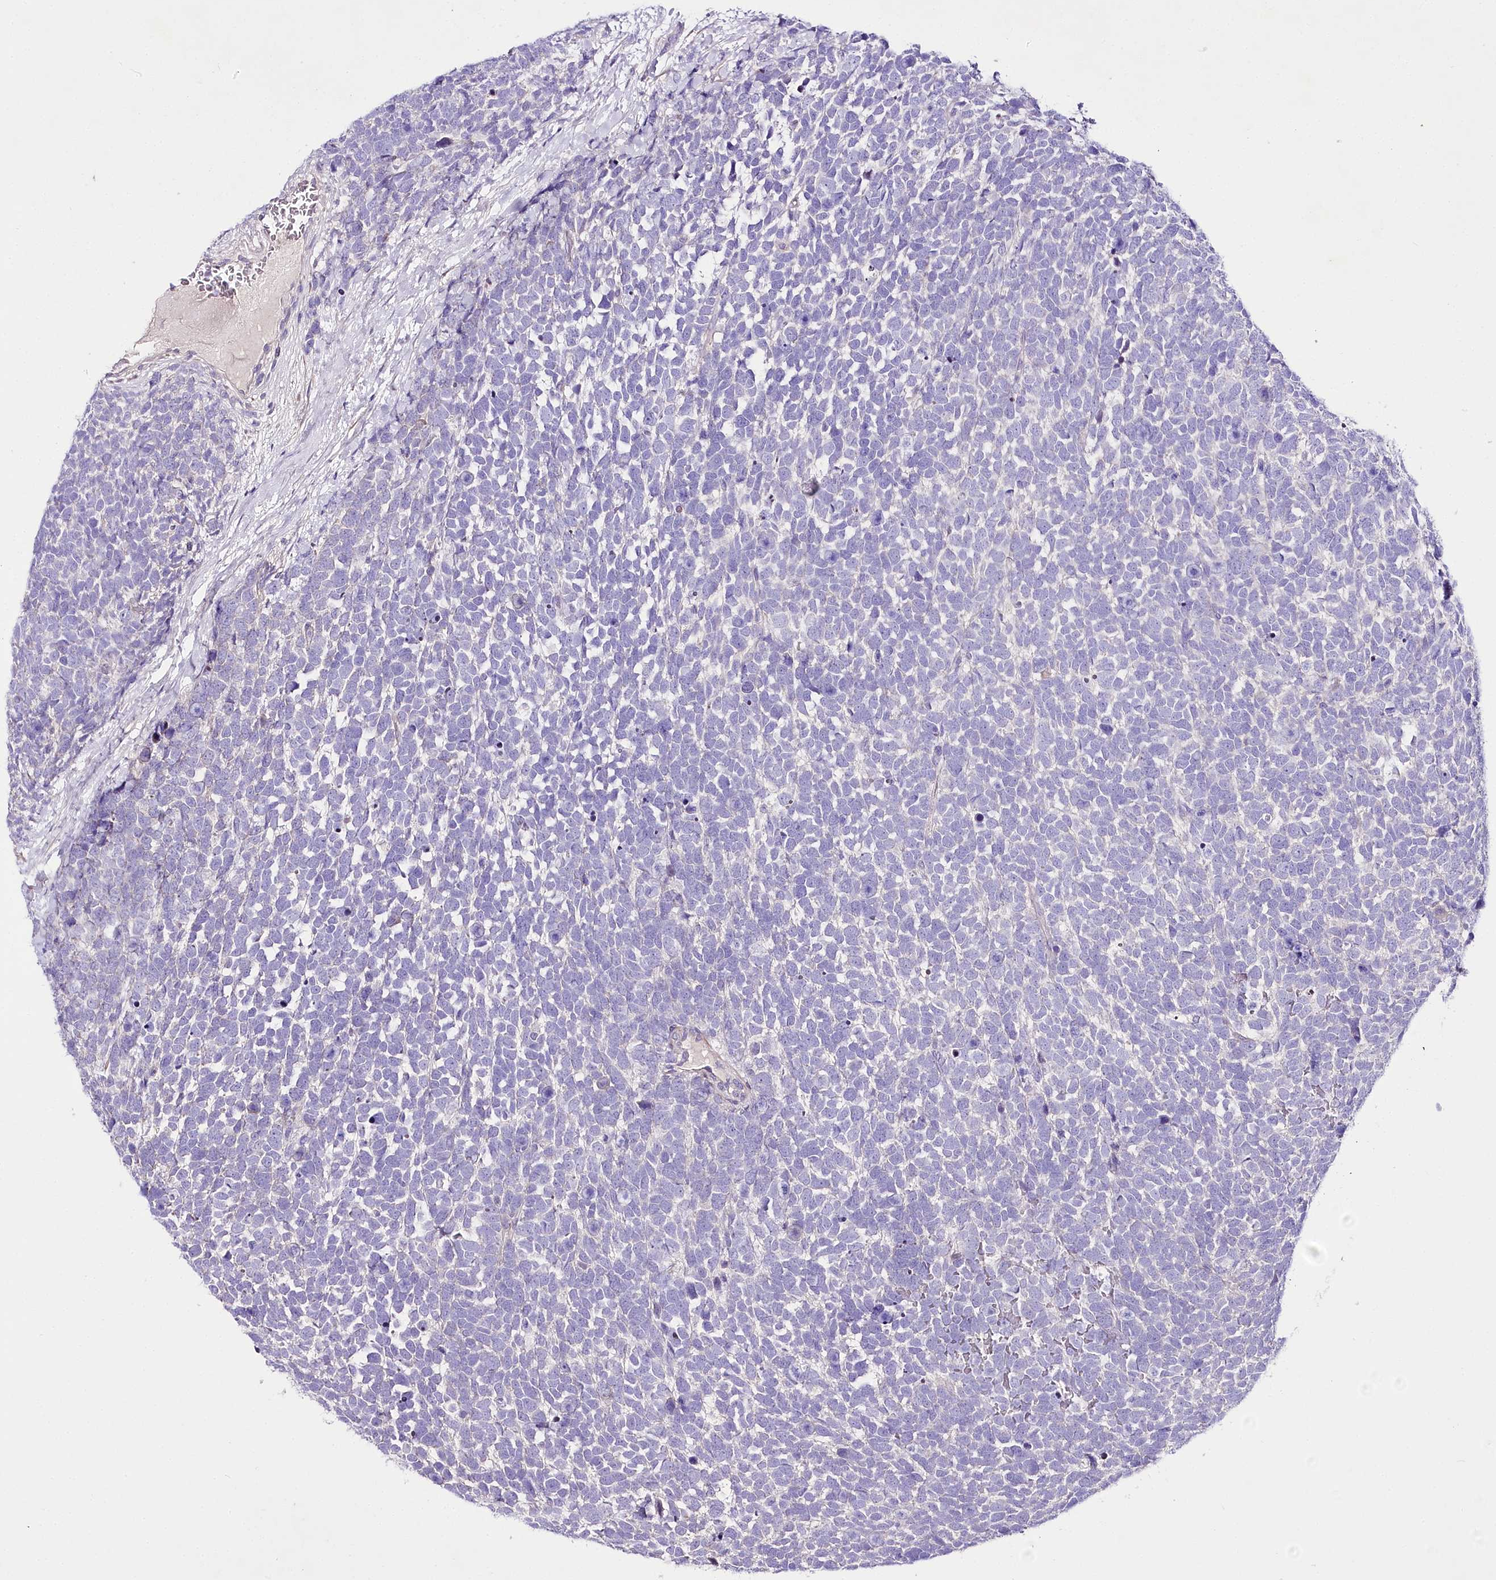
{"staining": {"intensity": "negative", "quantity": "none", "location": "none"}, "tissue": "urothelial cancer", "cell_type": "Tumor cells", "image_type": "cancer", "snomed": [{"axis": "morphology", "description": "Urothelial carcinoma, High grade"}, {"axis": "topography", "description": "Urinary bladder"}], "caption": "A histopathology image of urothelial cancer stained for a protein reveals no brown staining in tumor cells.", "gene": "LRRC14B", "patient": {"sex": "female", "age": 82}}